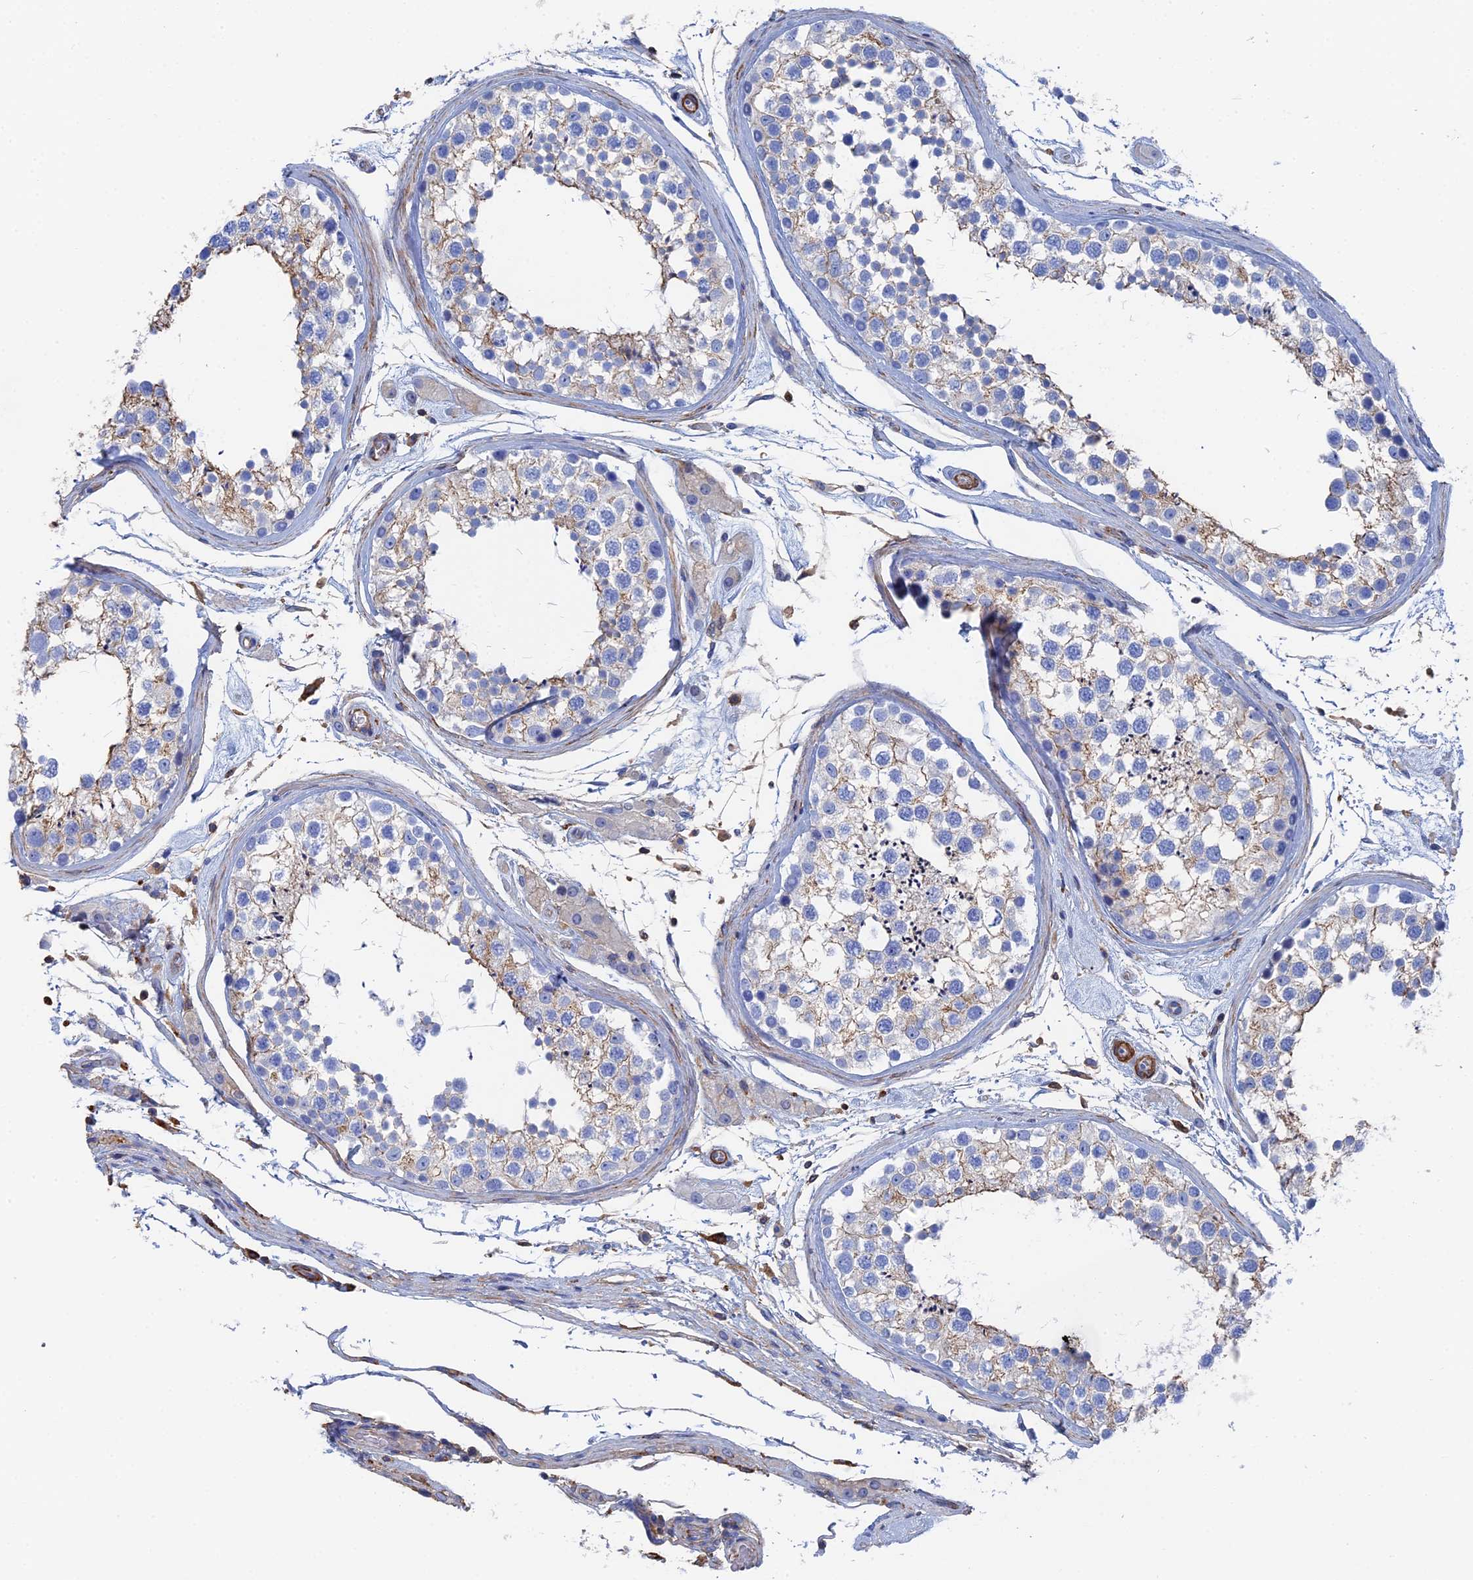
{"staining": {"intensity": "negative", "quantity": "none", "location": "none"}, "tissue": "testis", "cell_type": "Cells in seminiferous ducts", "image_type": "normal", "snomed": [{"axis": "morphology", "description": "Normal tissue, NOS"}, {"axis": "topography", "description": "Testis"}], "caption": "Cells in seminiferous ducts show no significant protein staining in normal testis.", "gene": "STRA6", "patient": {"sex": "male", "age": 46}}